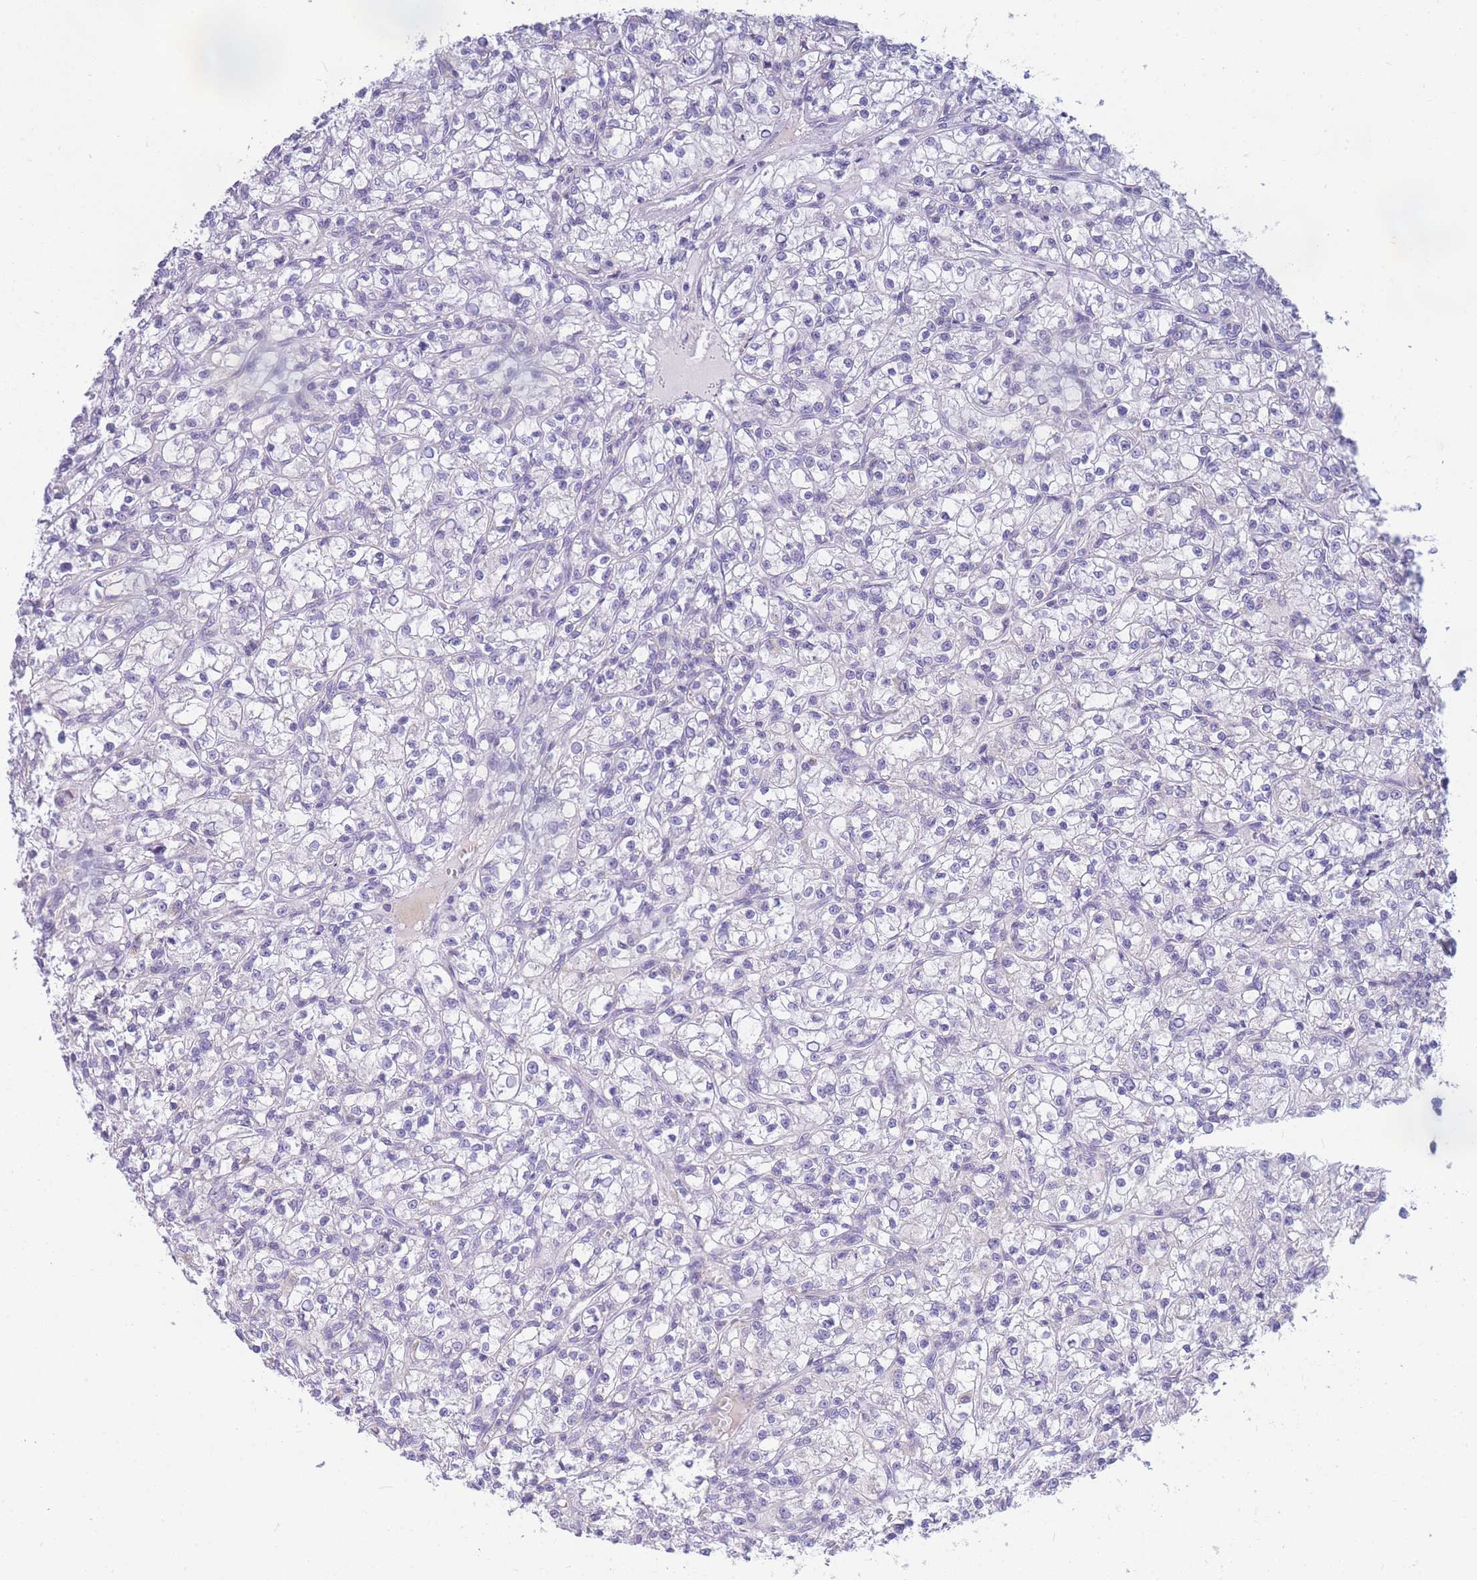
{"staining": {"intensity": "negative", "quantity": "none", "location": "none"}, "tissue": "renal cancer", "cell_type": "Tumor cells", "image_type": "cancer", "snomed": [{"axis": "morphology", "description": "Adenocarcinoma, NOS"}, {"axis": "topography", "description": "Kidney"}], "caption": "This is a photomicrograph of immunohistochemistry staining of renal adenocarcinoma, which shows no expression in tumor cells.", "gene": "DHRS11", "patient": {"sex": "female", "age": 59}}